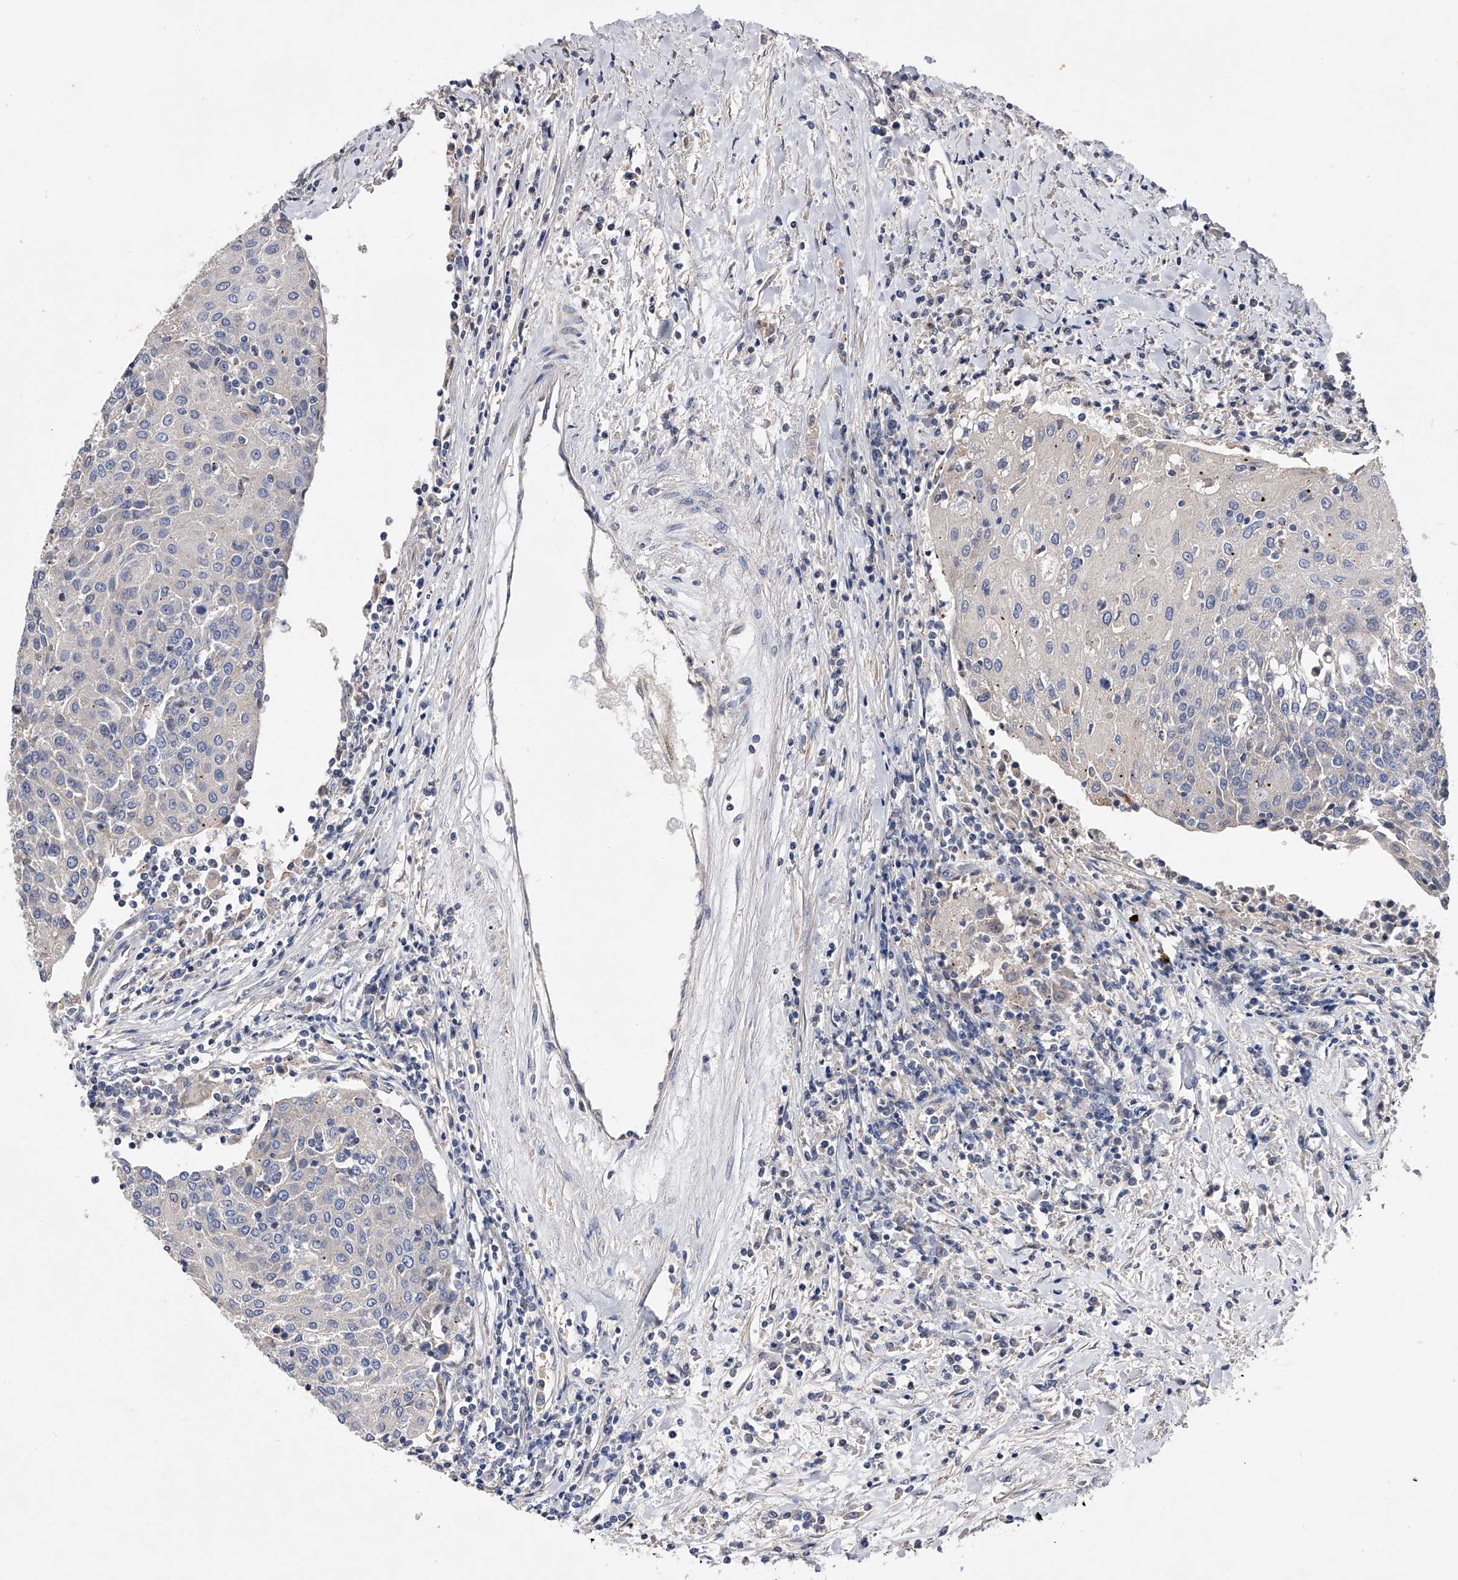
{"staining": {"intensity": "negative", "quantity": "none", "location": "none"}, "tissue": "urothelial cancer", "cell_type": "Tumor cells", "image_type": "cancer", "snomed": [{"axis": "morphology", "description": "Urothelial carcinoma, High grade"}, {"axis": "topography", "description": "Urinary bladder"}], "caption": "This micrograph is of urothelial carcinoma (high-grade) stained with IHC to label a protein in brown with the nuclei are counter-stained blue. There is no staining in tumor cells.", "gene": "ARL4C", "patient": {"sex": "female", "age": 85}}